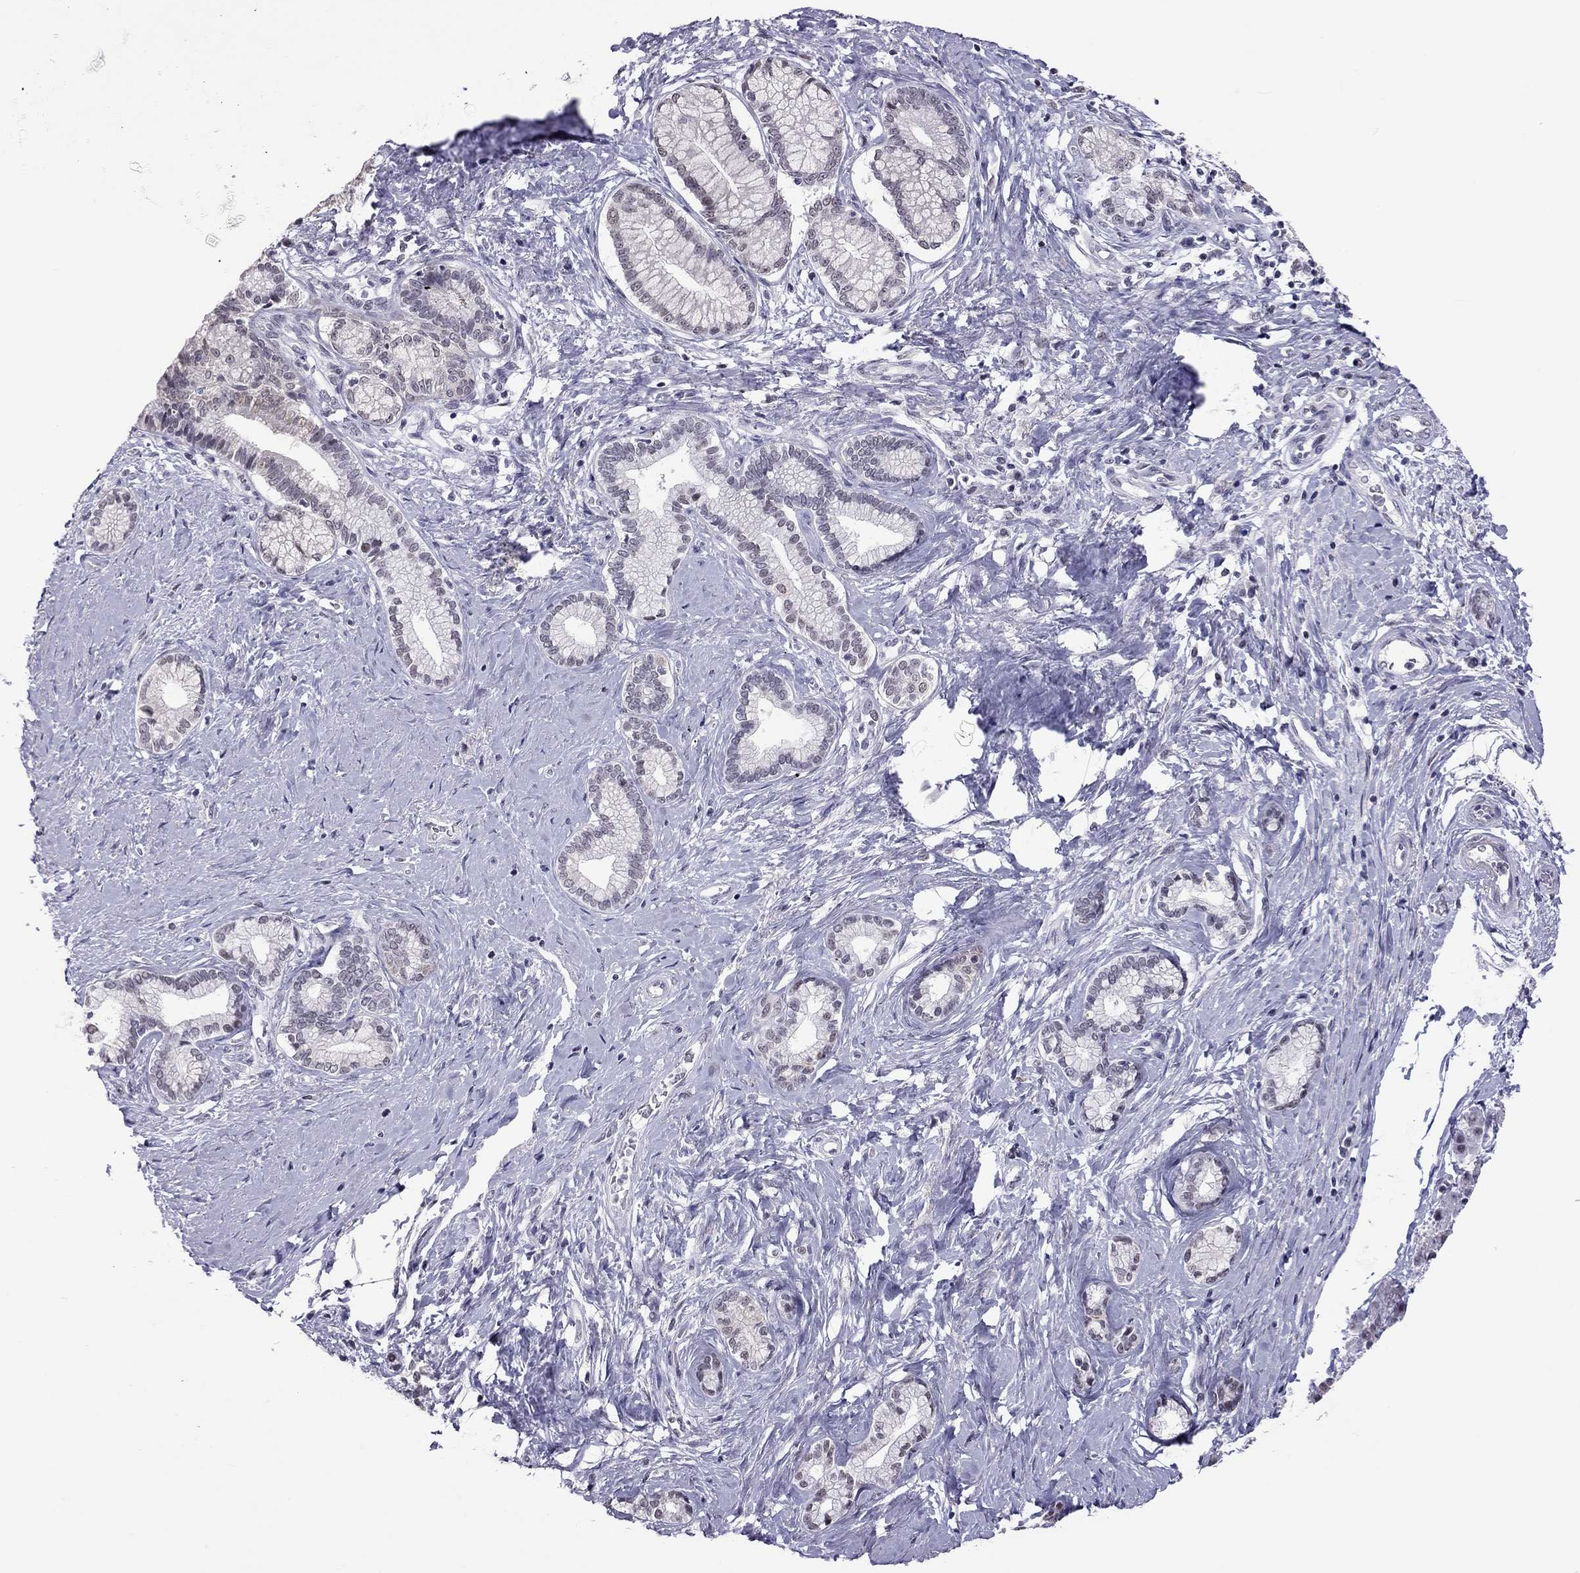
{"staining": {"intensity": "negative", "quantity": "none", "location": "none"}, "tissue": "pancreatic cancer", "cell_type": "Tumor cells", "image_type": "cancer", "snomed": [{"axis": "morphology", "description": "Adenocarcinoma, NOS"}, {"axis": "topography", "description": "Pancreas"}], "caption": "There is no significant staining in tumor cells of pancreatic cancer. Nuclei are stained in blue.", "gene": "PPP1R3A", "patient": {"sex": "female", "age": 73}}